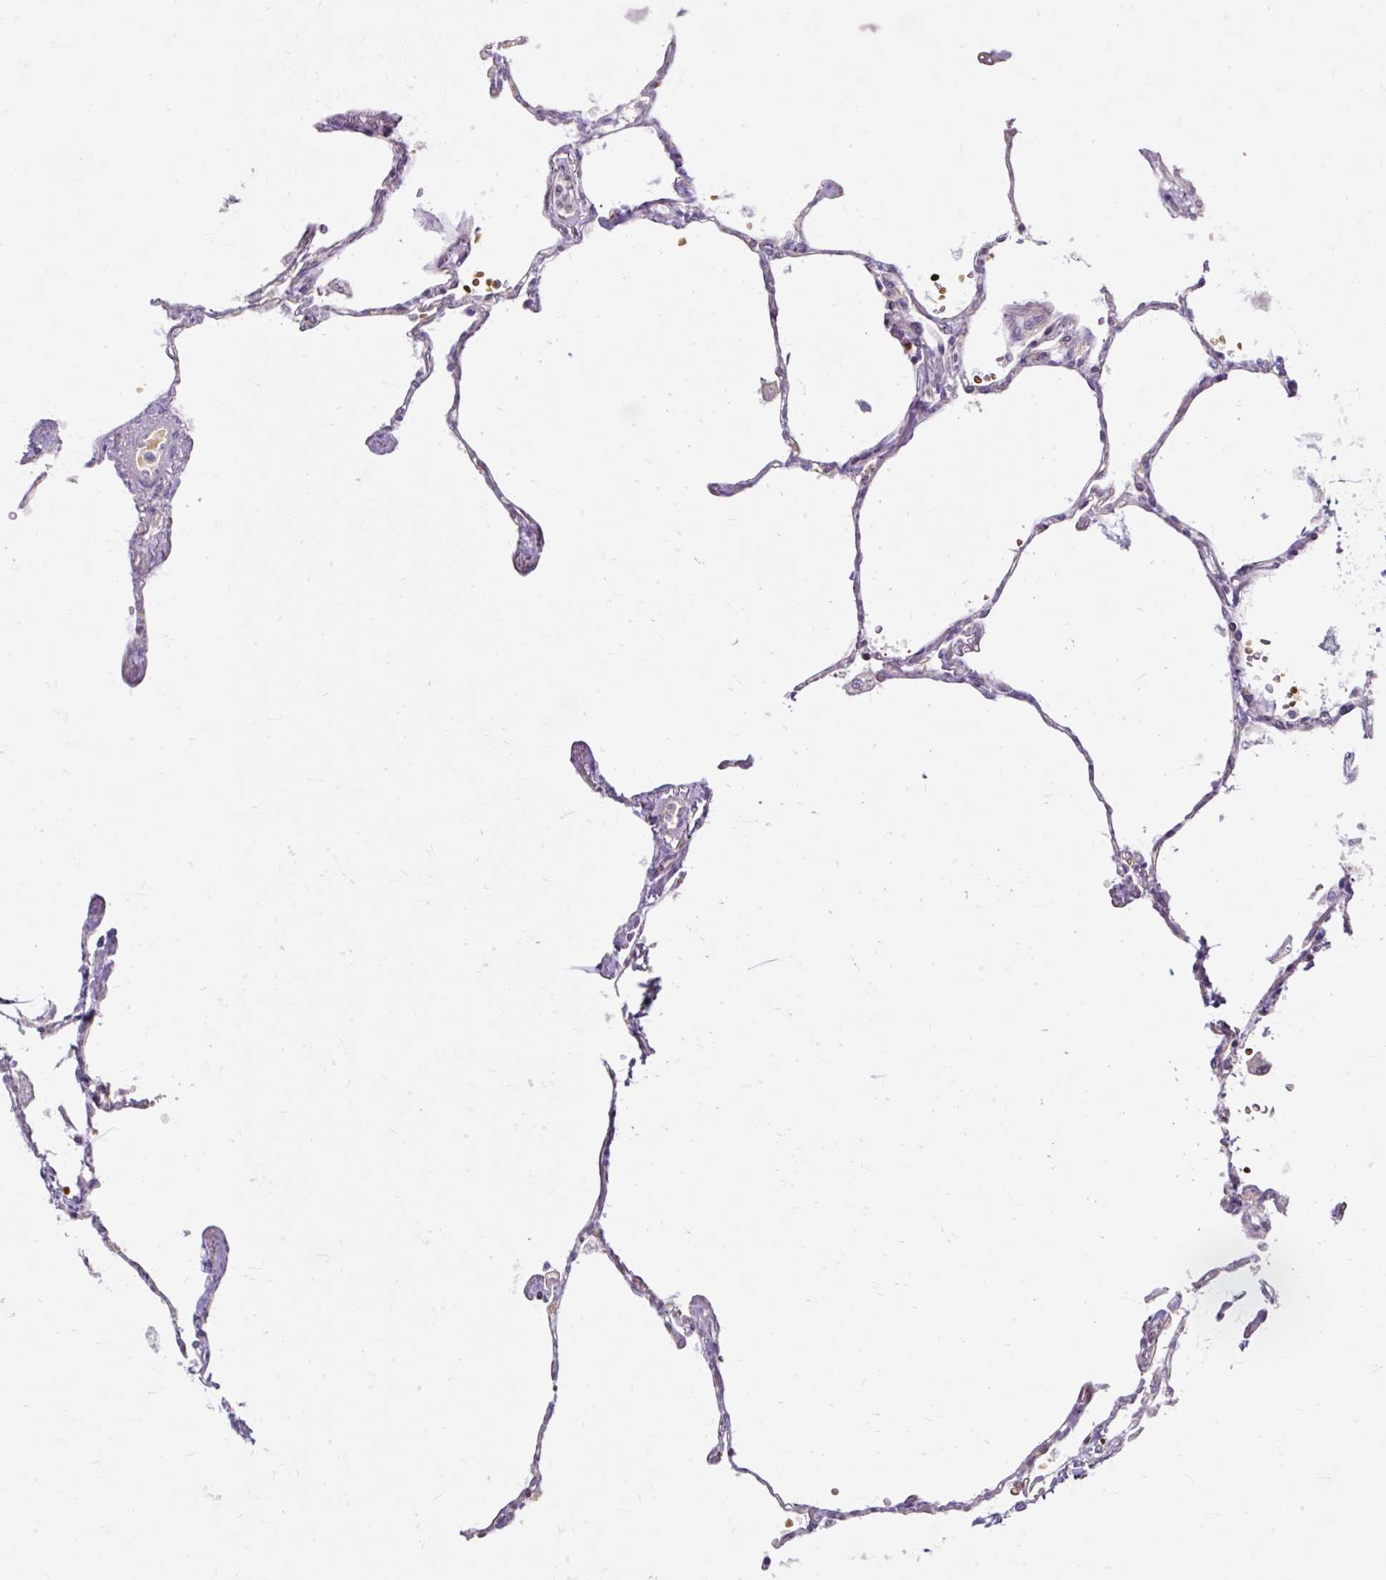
{"staining": {"intensity": "weak", "quantity": "25%-75%", "location": "cytoplasmic/membranous"}, "tissue": "lung", "cell_type": "Alveolar cells", "image_type": "normal", "snomed": [{"axis": "morphology", "description": "Normal tissue, NOS"}, {"axis": "topography", "description": "Lung"}], "caption": "Immunohistochemistry image of benign lung: human lung stained using IHC reveals low levels of weak protein expression localized specifically in the cytoplasmic/membranous of alveolar cells, appearing as a cytoplasmic/membranous brown color.", "gene": "USHBP1", "patient": {"sex": "female", "age": 67}}